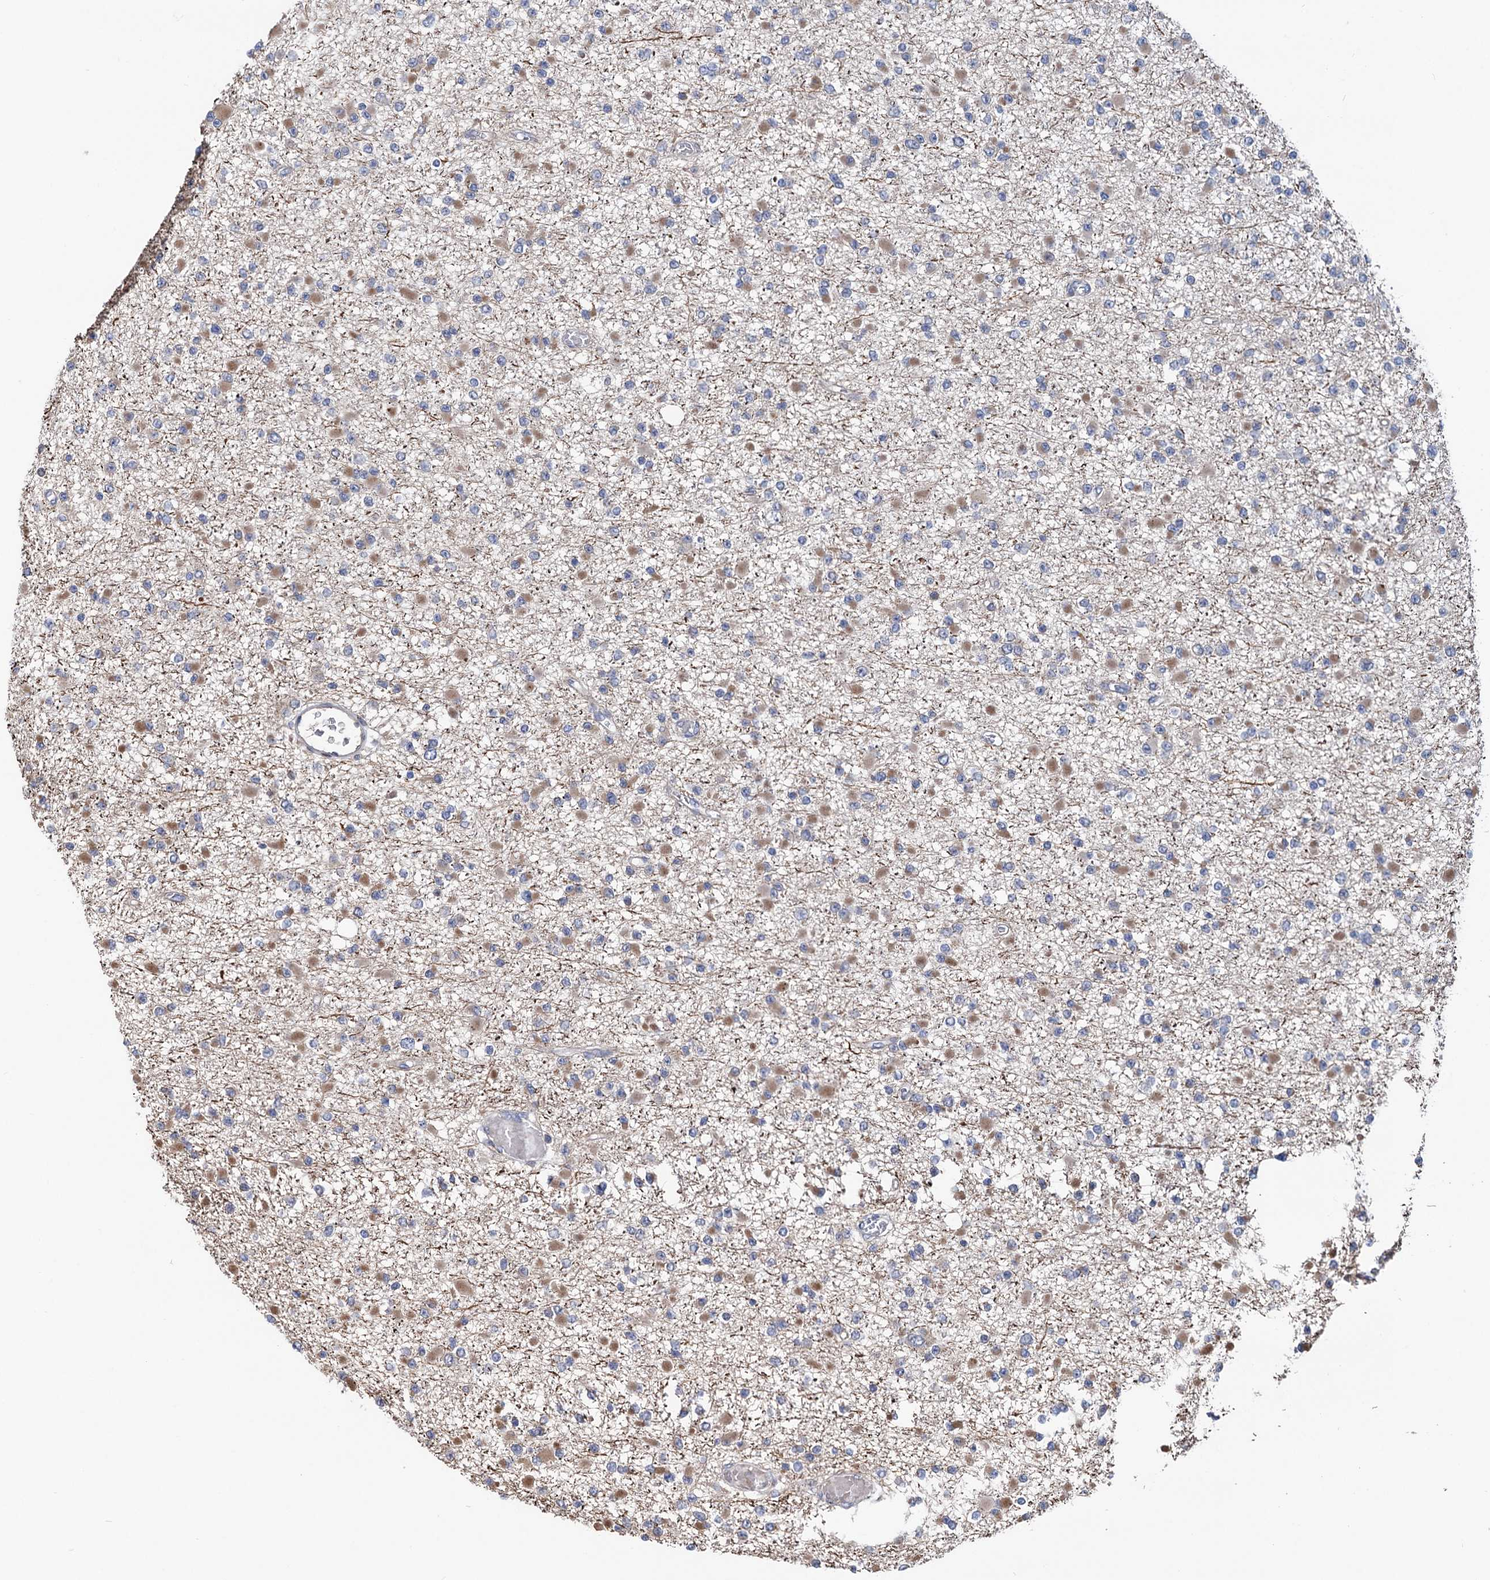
{"staining": {"intensity": "weak", "quantity": "25%-75%", "location": "cytoplasmic/membranous"}, "tissue": "glioma", "cell_type": "Tumor cells", "image_type": "cancer", "snomed": [{"axis": "morphology", "description": "Glioma, malignant, Low grade"}, {"axis": "topography", "description": "Brain"}], "caption": "This is an image of immunohistochemistry (IHC) staining of glioma, which shows weak expression in the cytoplasmic/membranous of tumor cells.", "gene": "UBR1", "patient": {"sex": "female", "age": 22}}